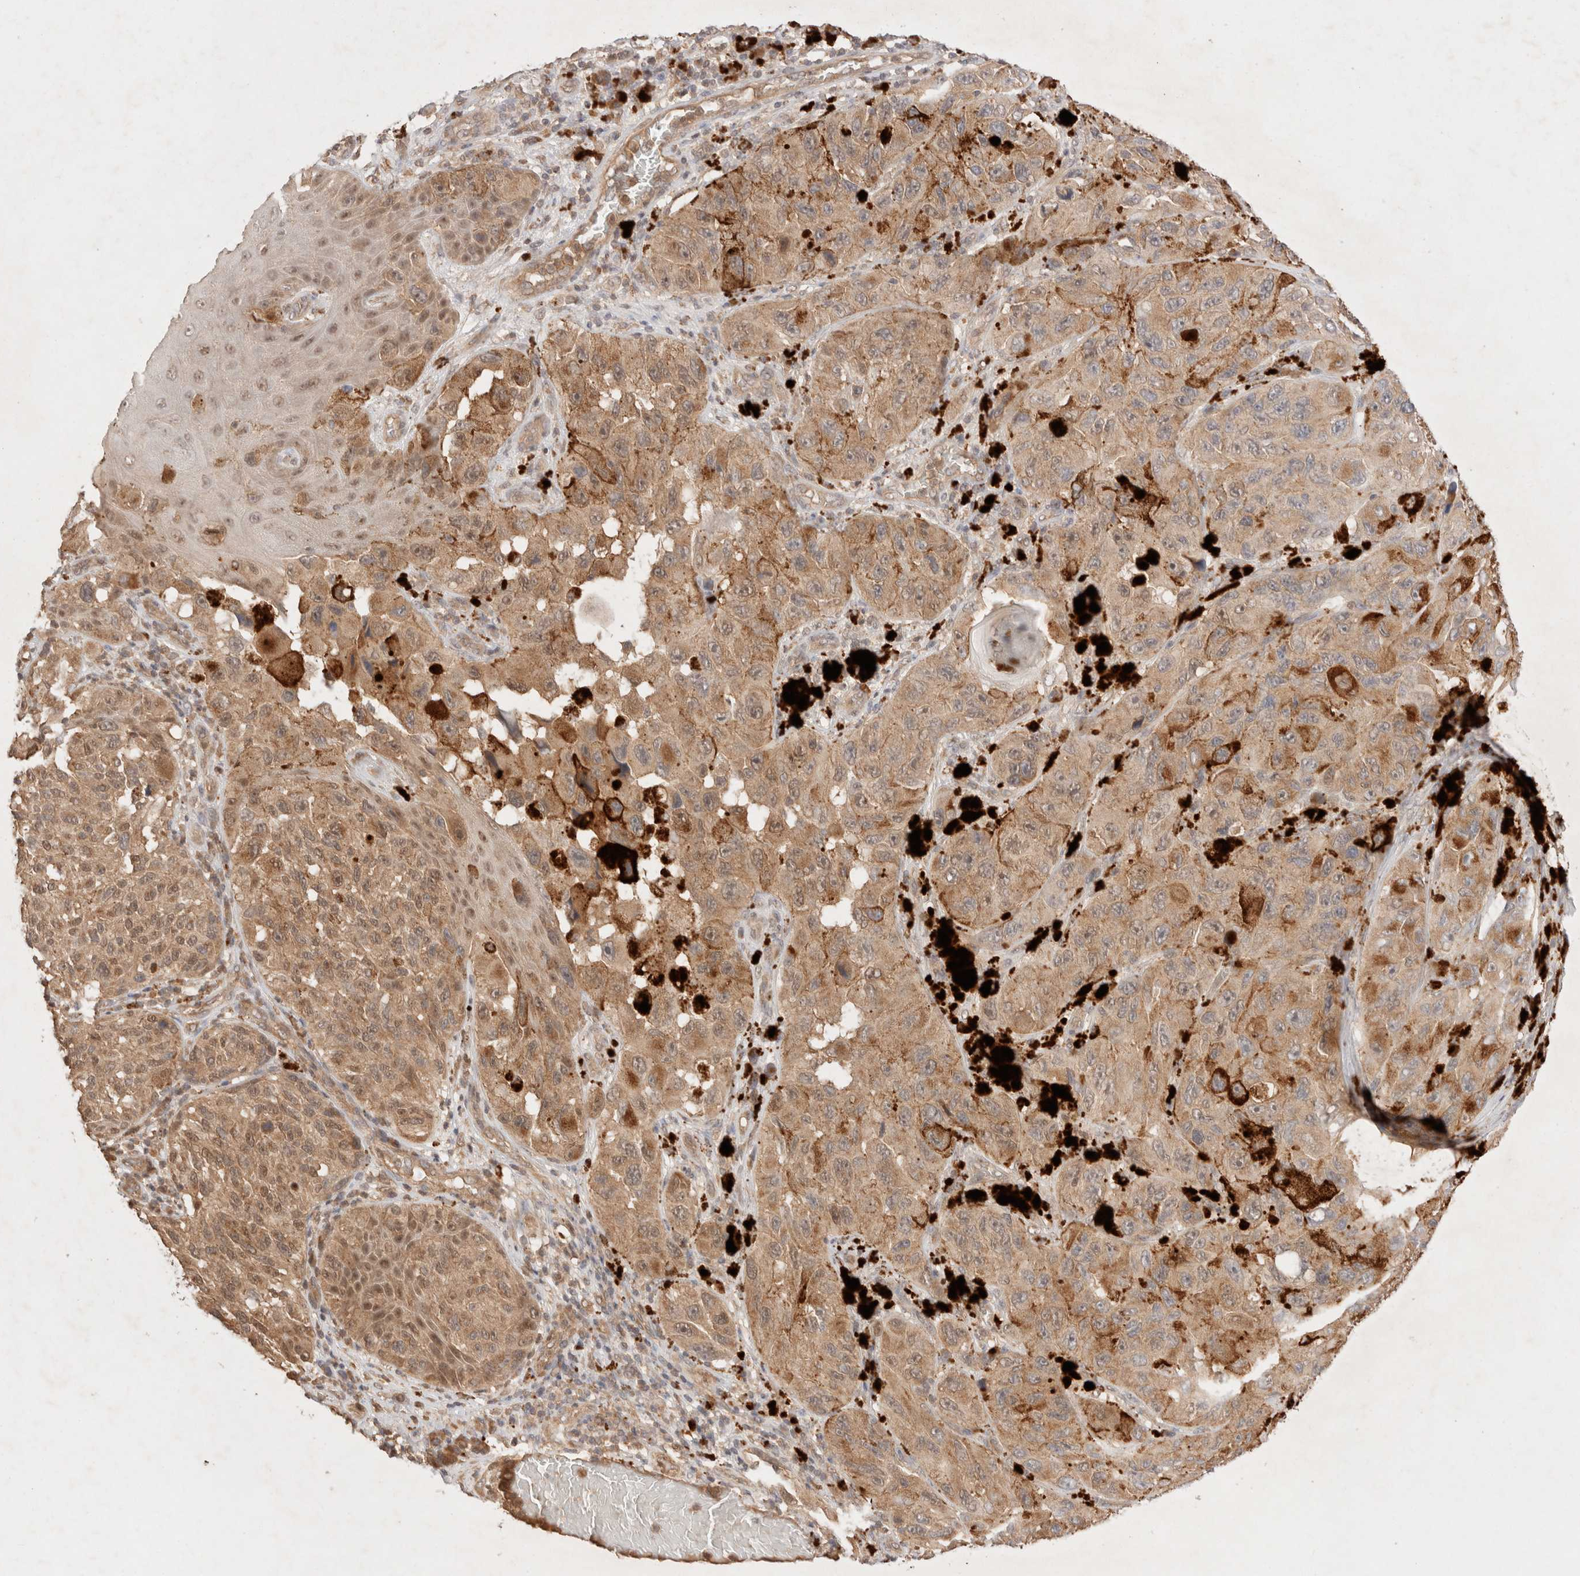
{"staining": {"intensity": "weak", "quantity": ">75%", "location": "cytoplasmic/membranous,nuclear"}, "tissue": "melanoma", "cell_type": "Tumor cells", "image_type": "cancer", "snomed": [{"axis": "morphology", "description": "Malignant melanoma, NOS"}, {"axis": "topography", "description": "Skin"}], "caption": "A photomicrograph showing weak cytoplasmic/membranous and nuclear staining in approximately >75% of tumor cells in melanoma, as visualized by brown immunohistochemical staining.", "gene": "CARNMT1", "patient": {"sex": "female", "age": 73}}